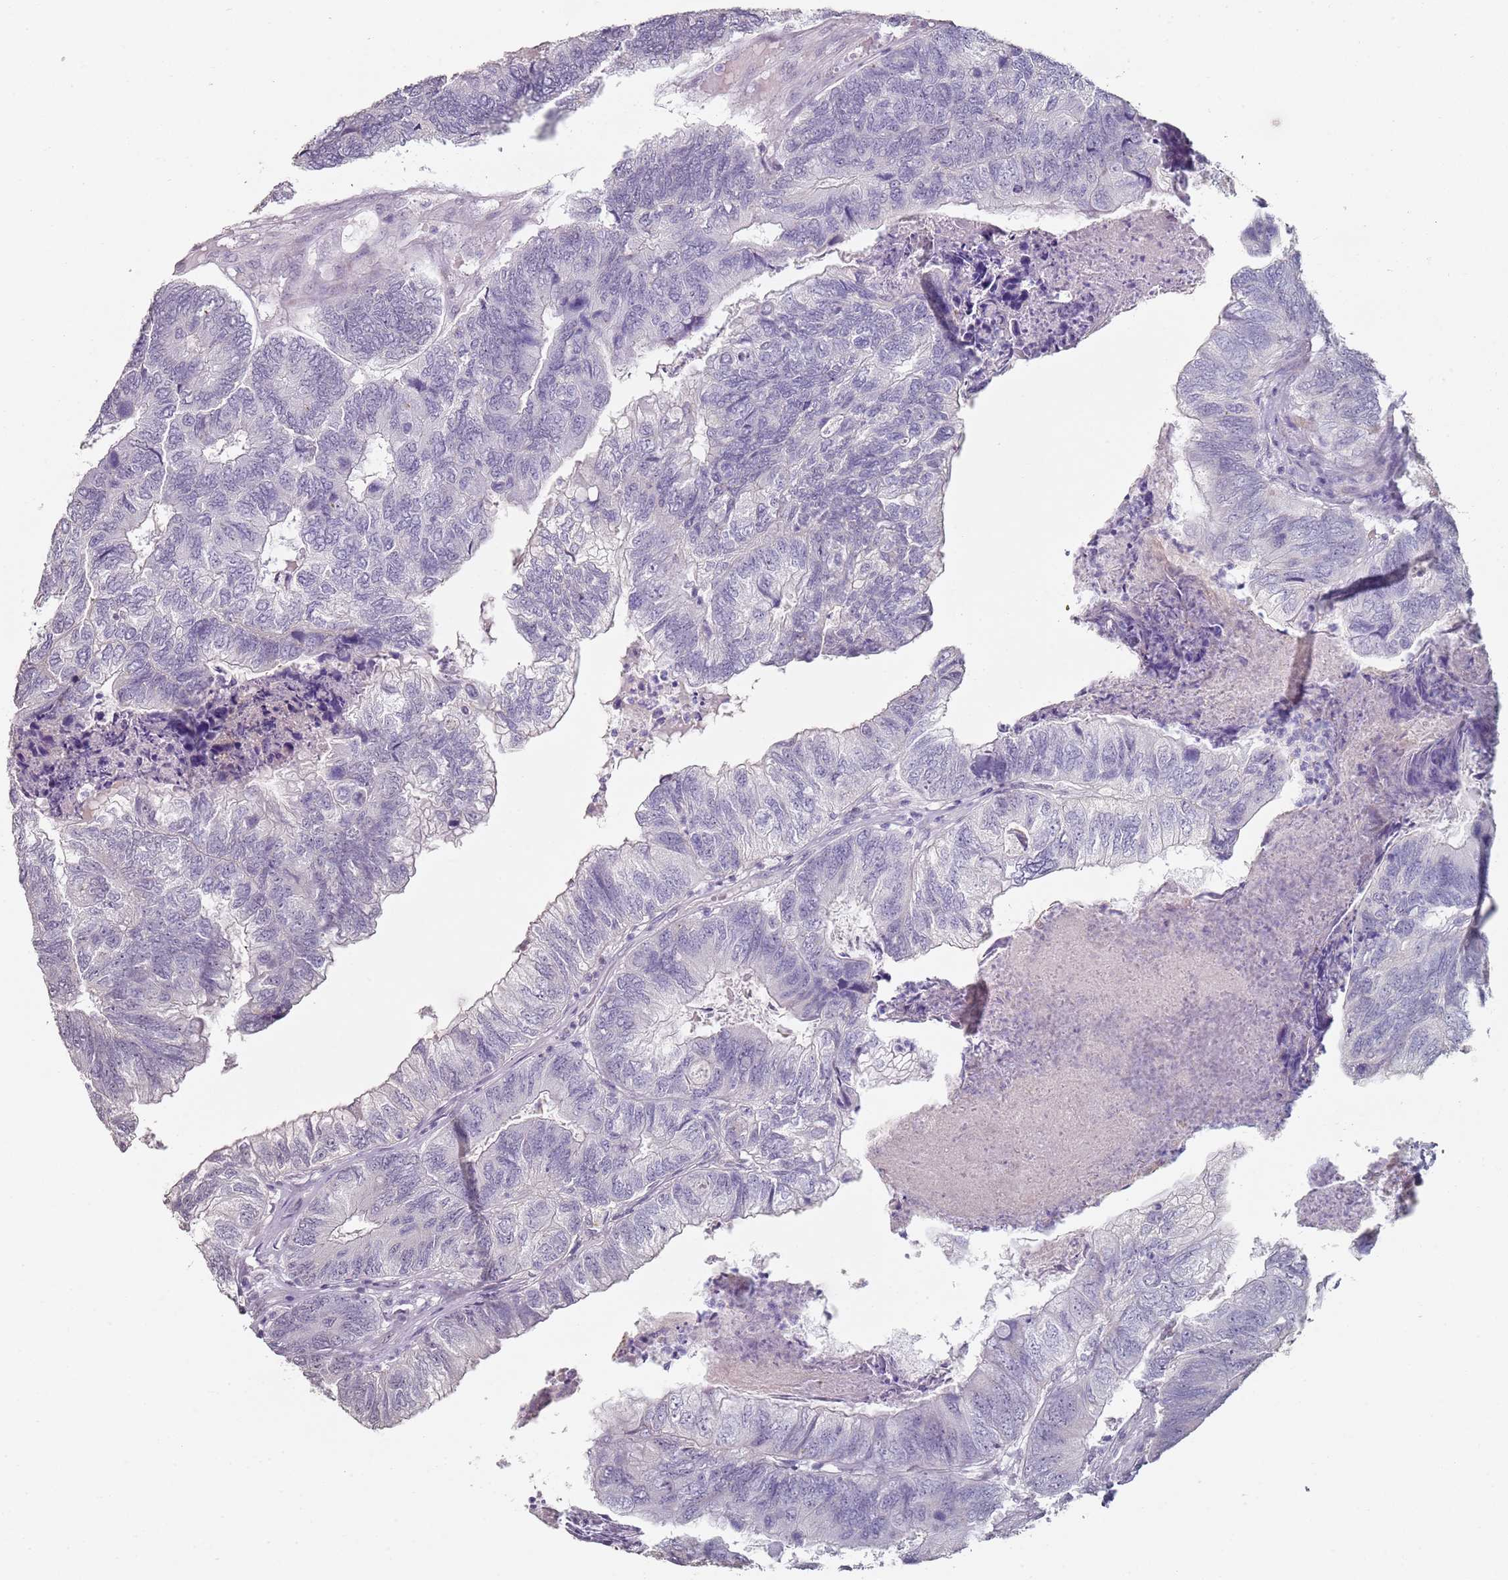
{"staining": {"intensity": "negative", "quantity": "none", "location": "none"}, "tissue": "colorectal cancer", "cell_type": "Tumor cells", "image_type": "cancer", "snomed": [{"axis": "morphology", "description": "Adenocarcinoma, NOS"}, {"axis": "topography", "description": "Colon"}], "caption": "This micrograph is of colorectal adenocarcinoma stained with IHC to label a protein in brown with the nuclei are counter-stained blue. There is no expression in tumor cells. (DAB (3,3'-diaminobenzidine) IHC, high magnification).", "gene": "DNAH11", "patient": {"sex": "female", "age": 67}}